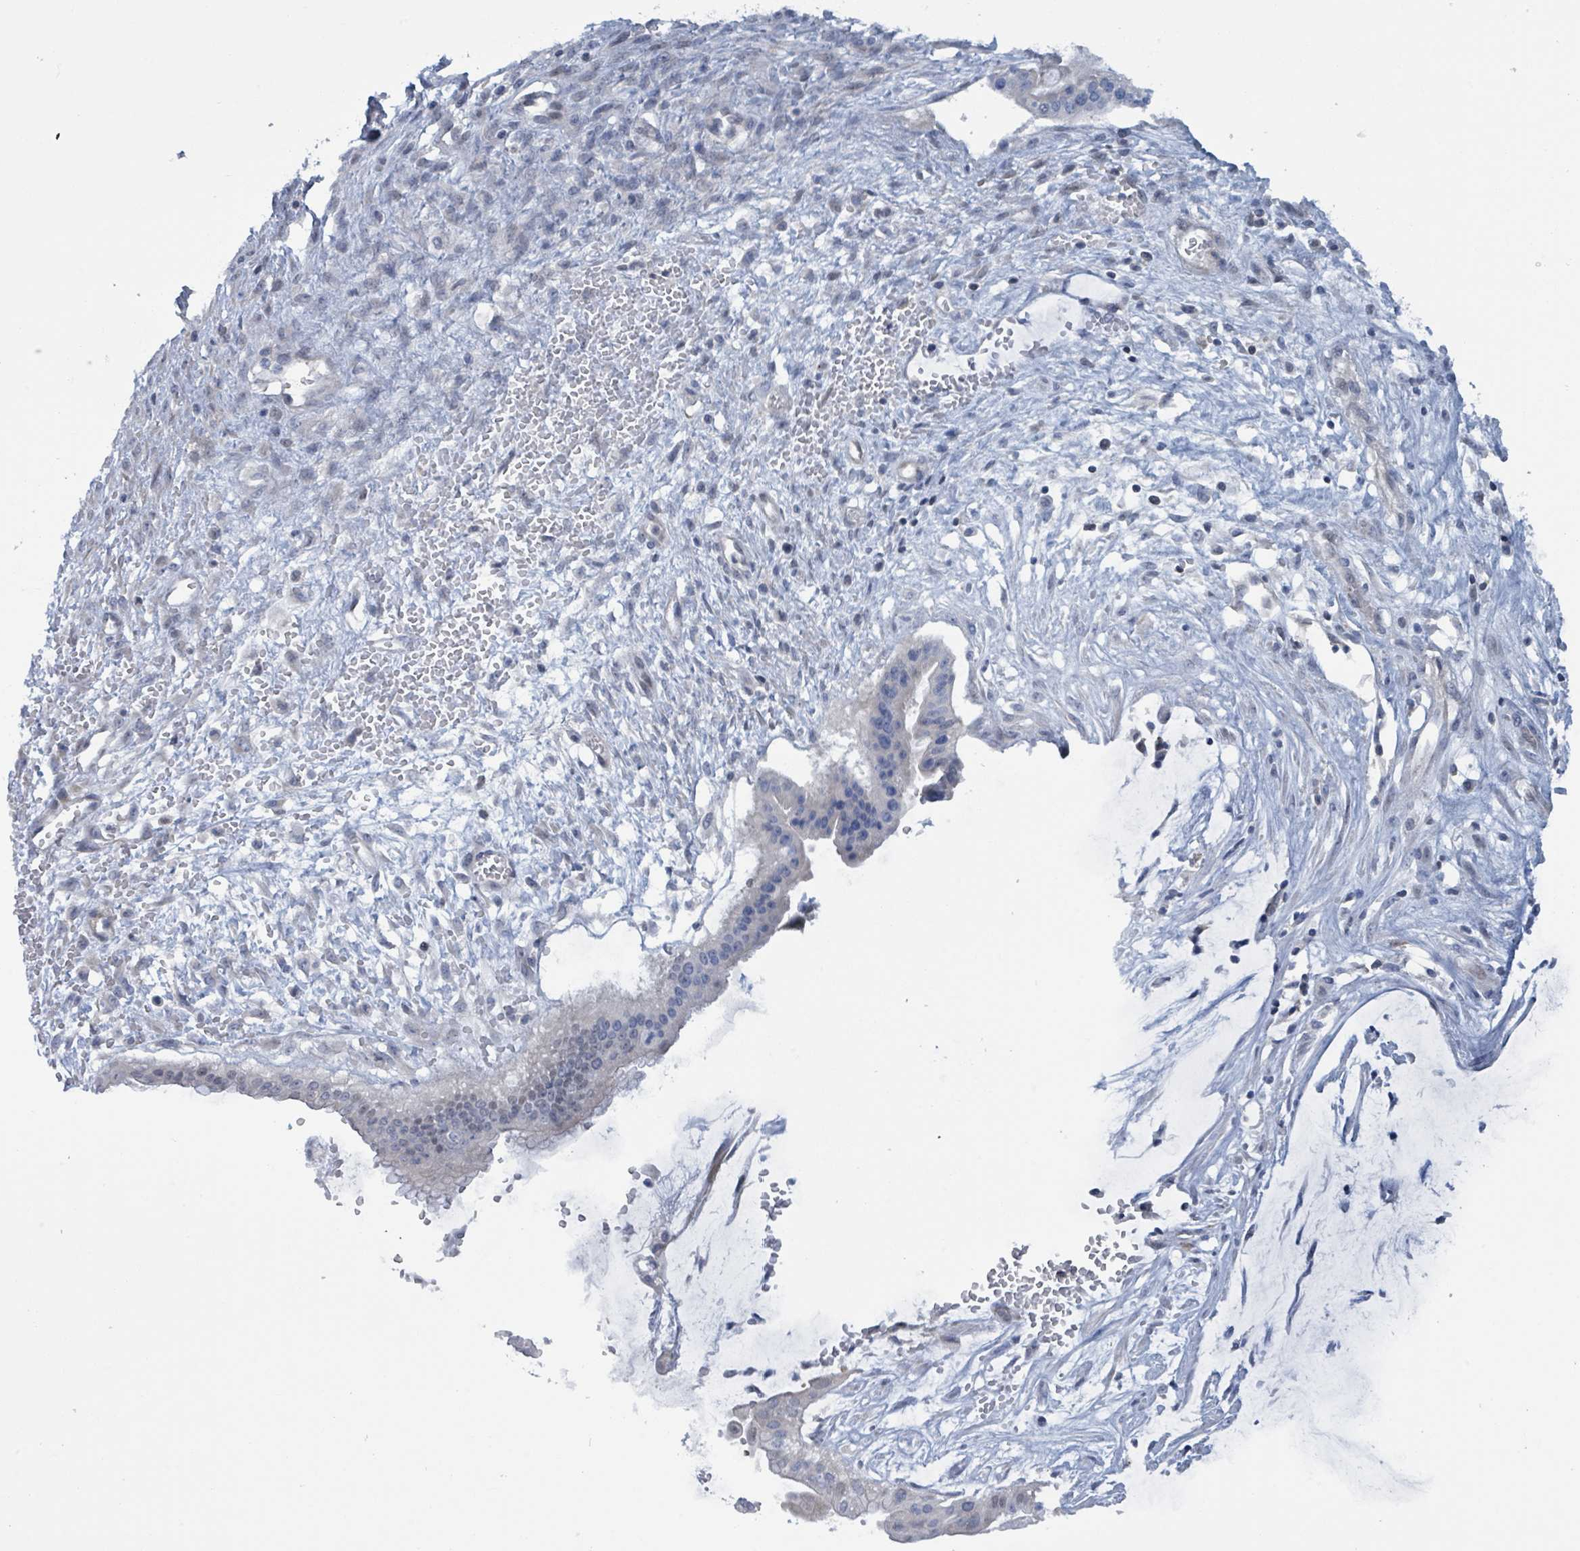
{"staining": {"intensity": "negative", "quantity": "none", "location": "none"}, "tissue": "ovarian cancer", "cell_type": "Tumor cells", "image_type": "cancer", "snomed": [{"axis": "morphology", "description": "Cystadenocarcinoma, mucinous, NOS"}, {"axis": "topography", "description": "Ovary"}], "caption": "DAB immunohistochemical staining of ovarian cancer demonstrates no significant expression in tumor cells. The staining was performed using DAB to visualize the protein expression in brown, while the nuclei were stained in blue with hematoxylin (Magnification: 20x).", "gene": "DGKZ", "patient": {"sex": "female", "age": 73}}